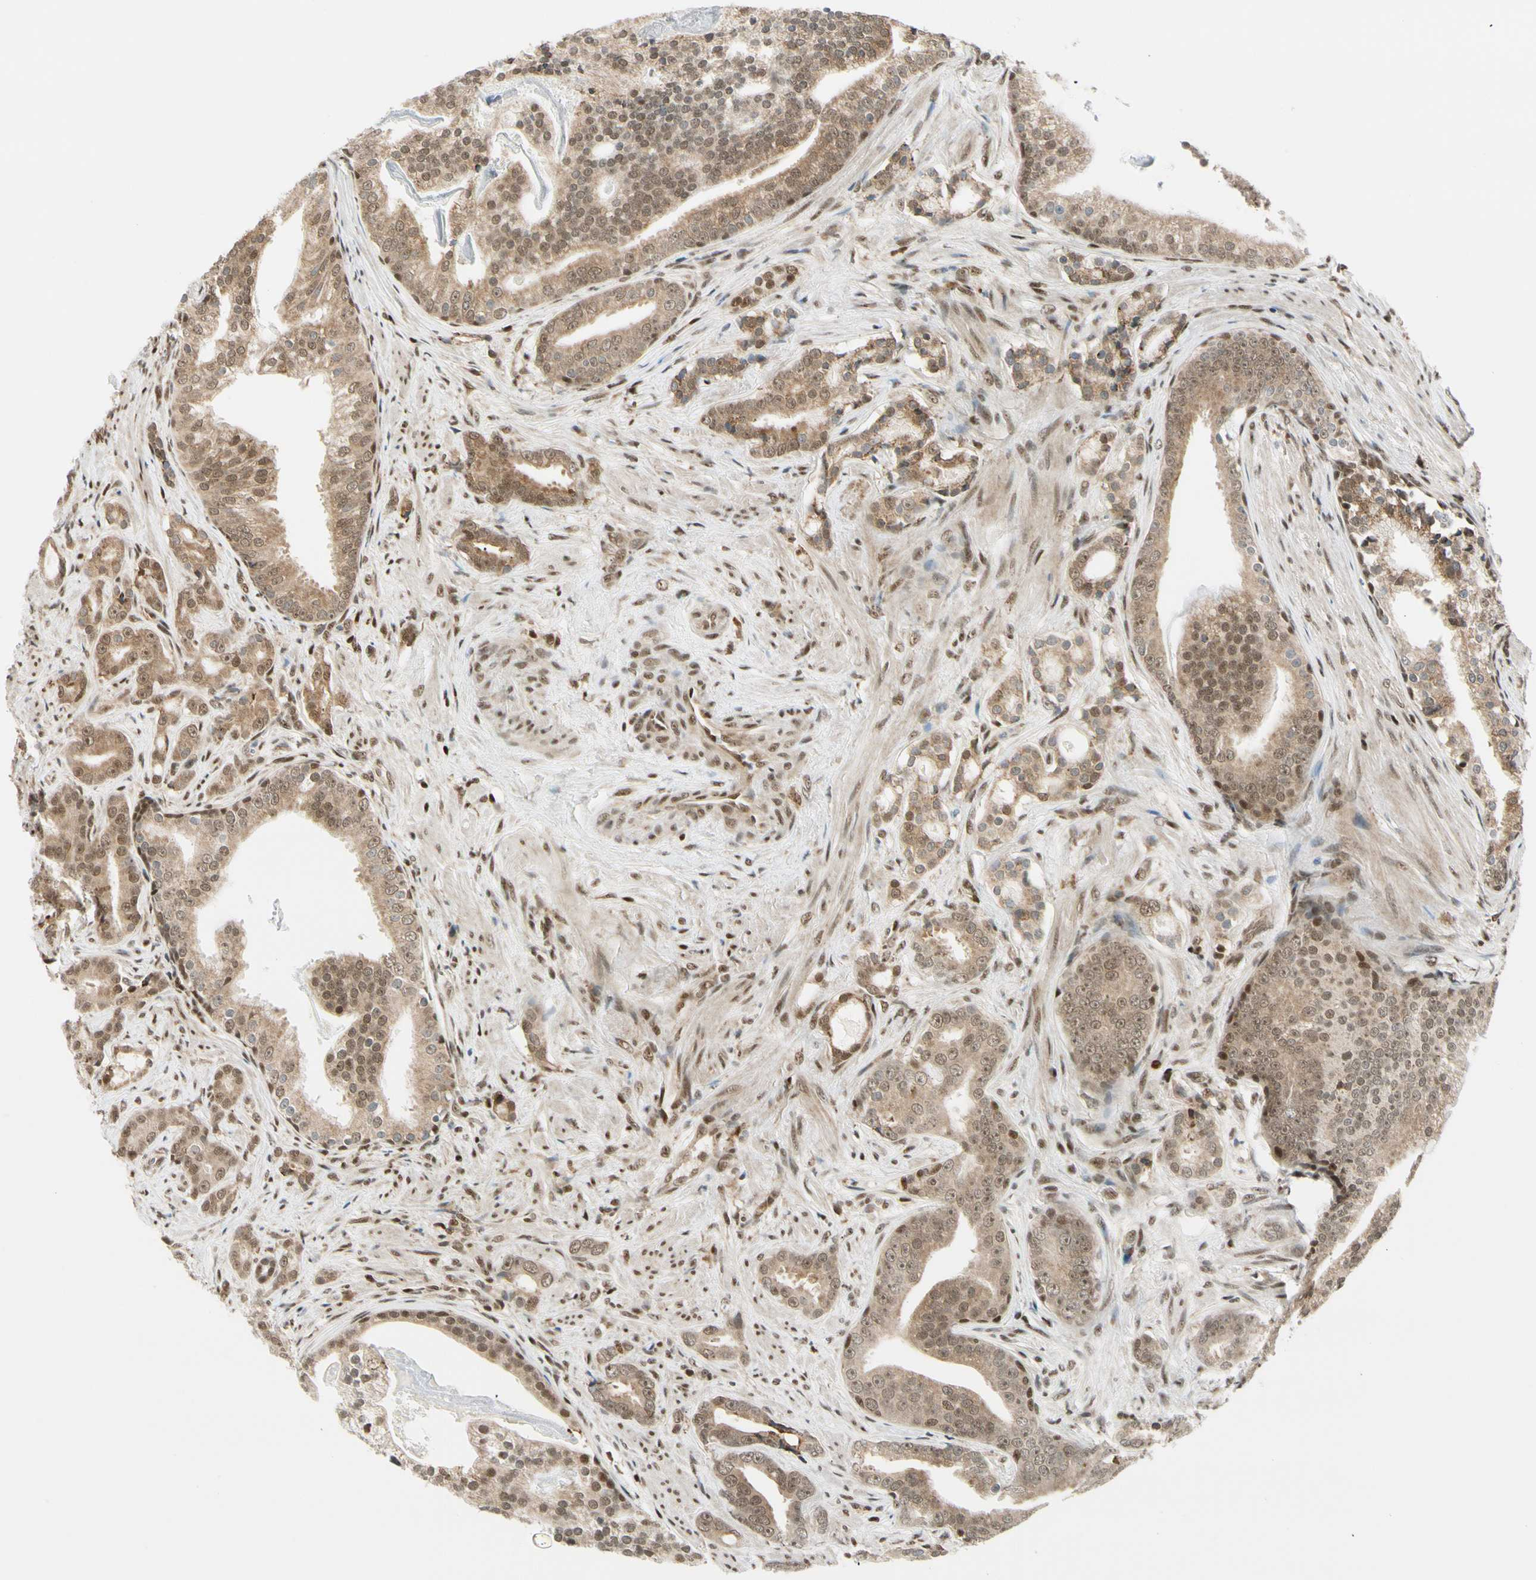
{"staining": {"intensity": "moderate", "quantity": ">75%", "location": "cytoplasmic/membranous,nuclear"}, "tissue": "prostate cancer", "cell_type": "Tumor cells", "image_type": "cancer", "snomed": [{"axis": "morphology", "description": "Adenocarcinoma, Low grade"}, {"axis": "topography", "description": "Prostate"}], "caption": "This micrograph demonstrates prostate low-grade adenocarcinoma stained with immunohistochemistry (IHC) to label a protein in brown. The cytoplasmic/membranous and nuclear of tumor cells show moderate positivity for the protein. Nuclei are counter-stained blue.", "gene": "DAXX", "patient": {"sex": "male", "age": 58}}